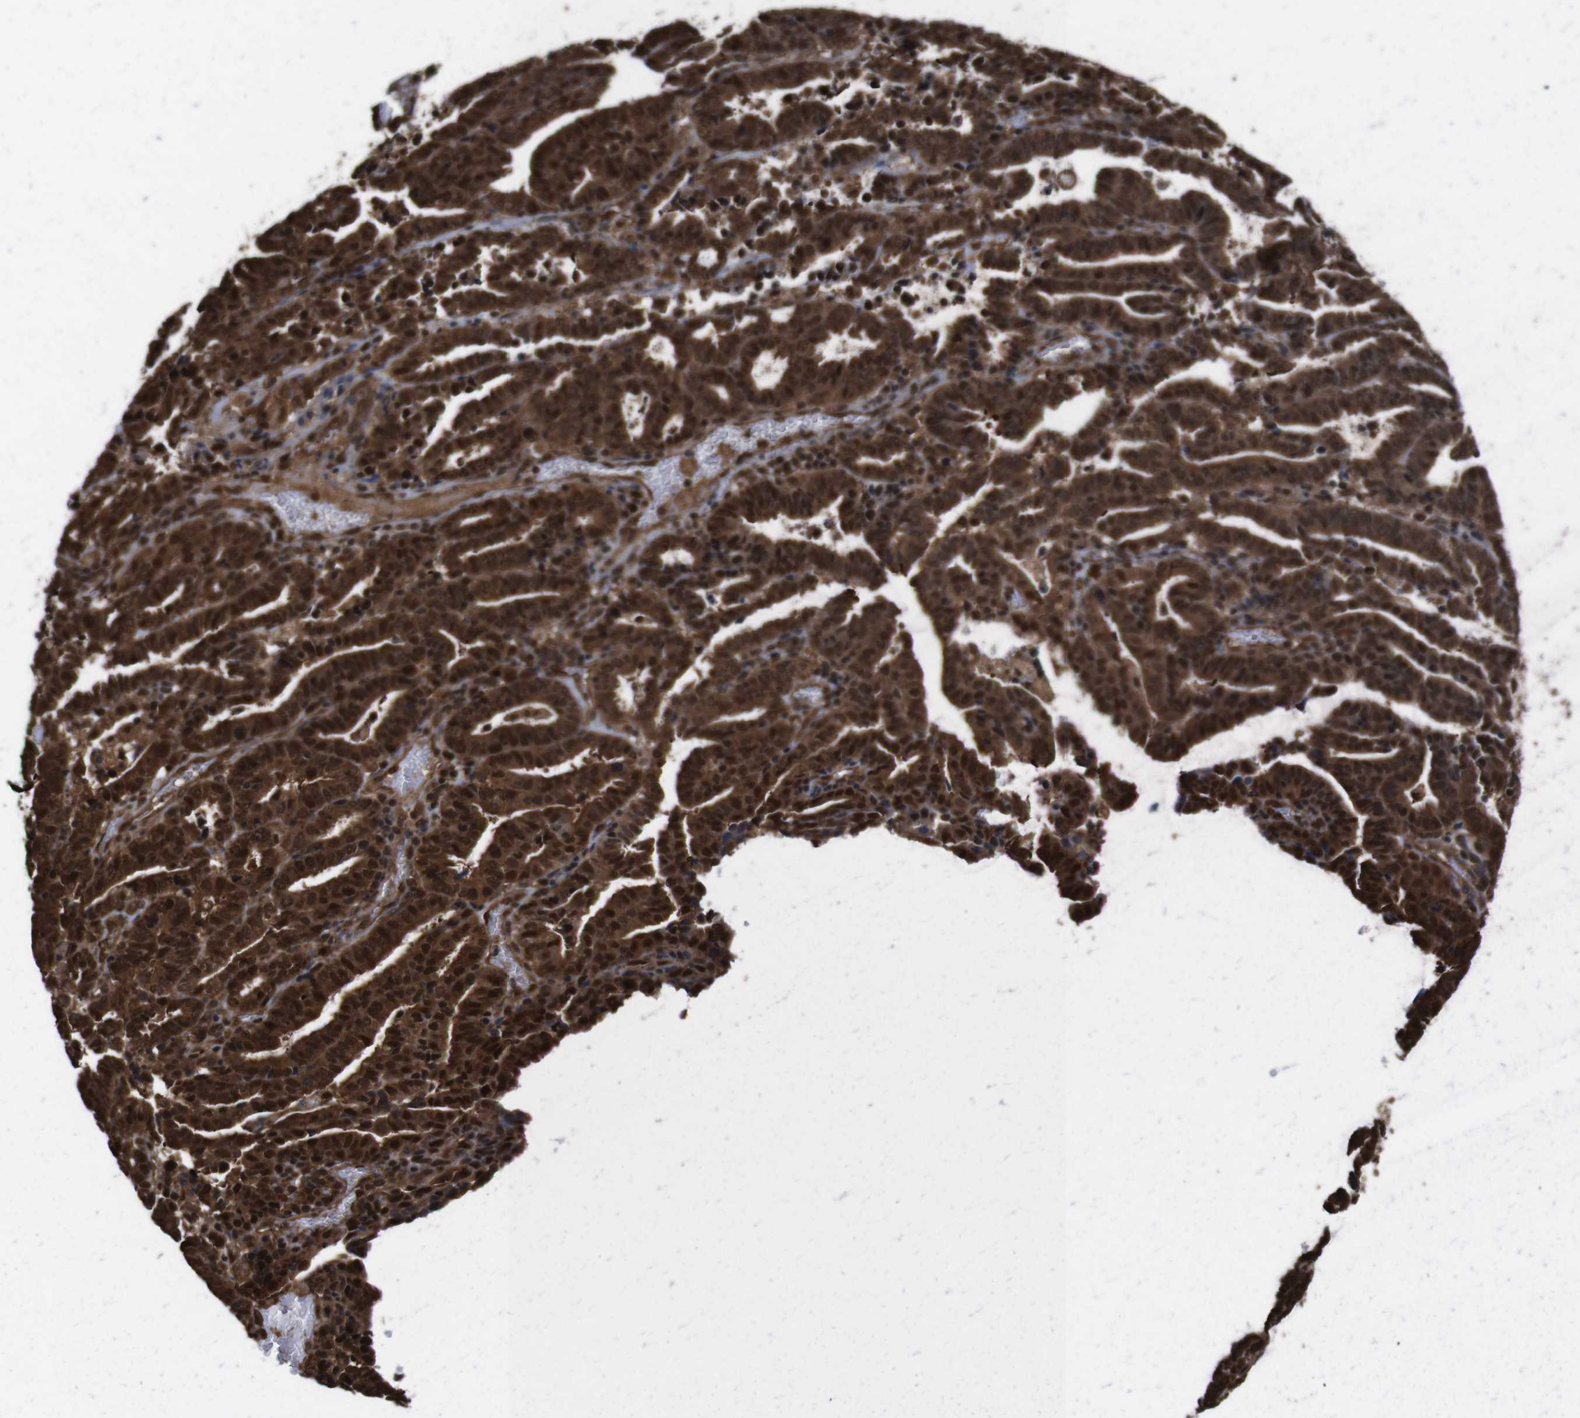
{"staining": {"intensity": "strong", "quantity": ">75%", "location": "cytoplasmic/membranous,nuclear"}, "tissue": "endometrial cancer", "cell_type": "Tumor cells", "image_type": "cancer", "snomed": [{"axis": "morphology", "description": "Adenocarcinoma, NOS"}, {"axis": "topography", "description": "Uterus"}], "caption": "A micrograph showing strong cytoplasmic/membranous and nuclear expression in approximately >75% of tumor cells in adenocarcinoma (endometrial), as visualized by brown immunohistochemical staining.", "gene": "VCP", "patient": {"sex": "female", "age": 83}}